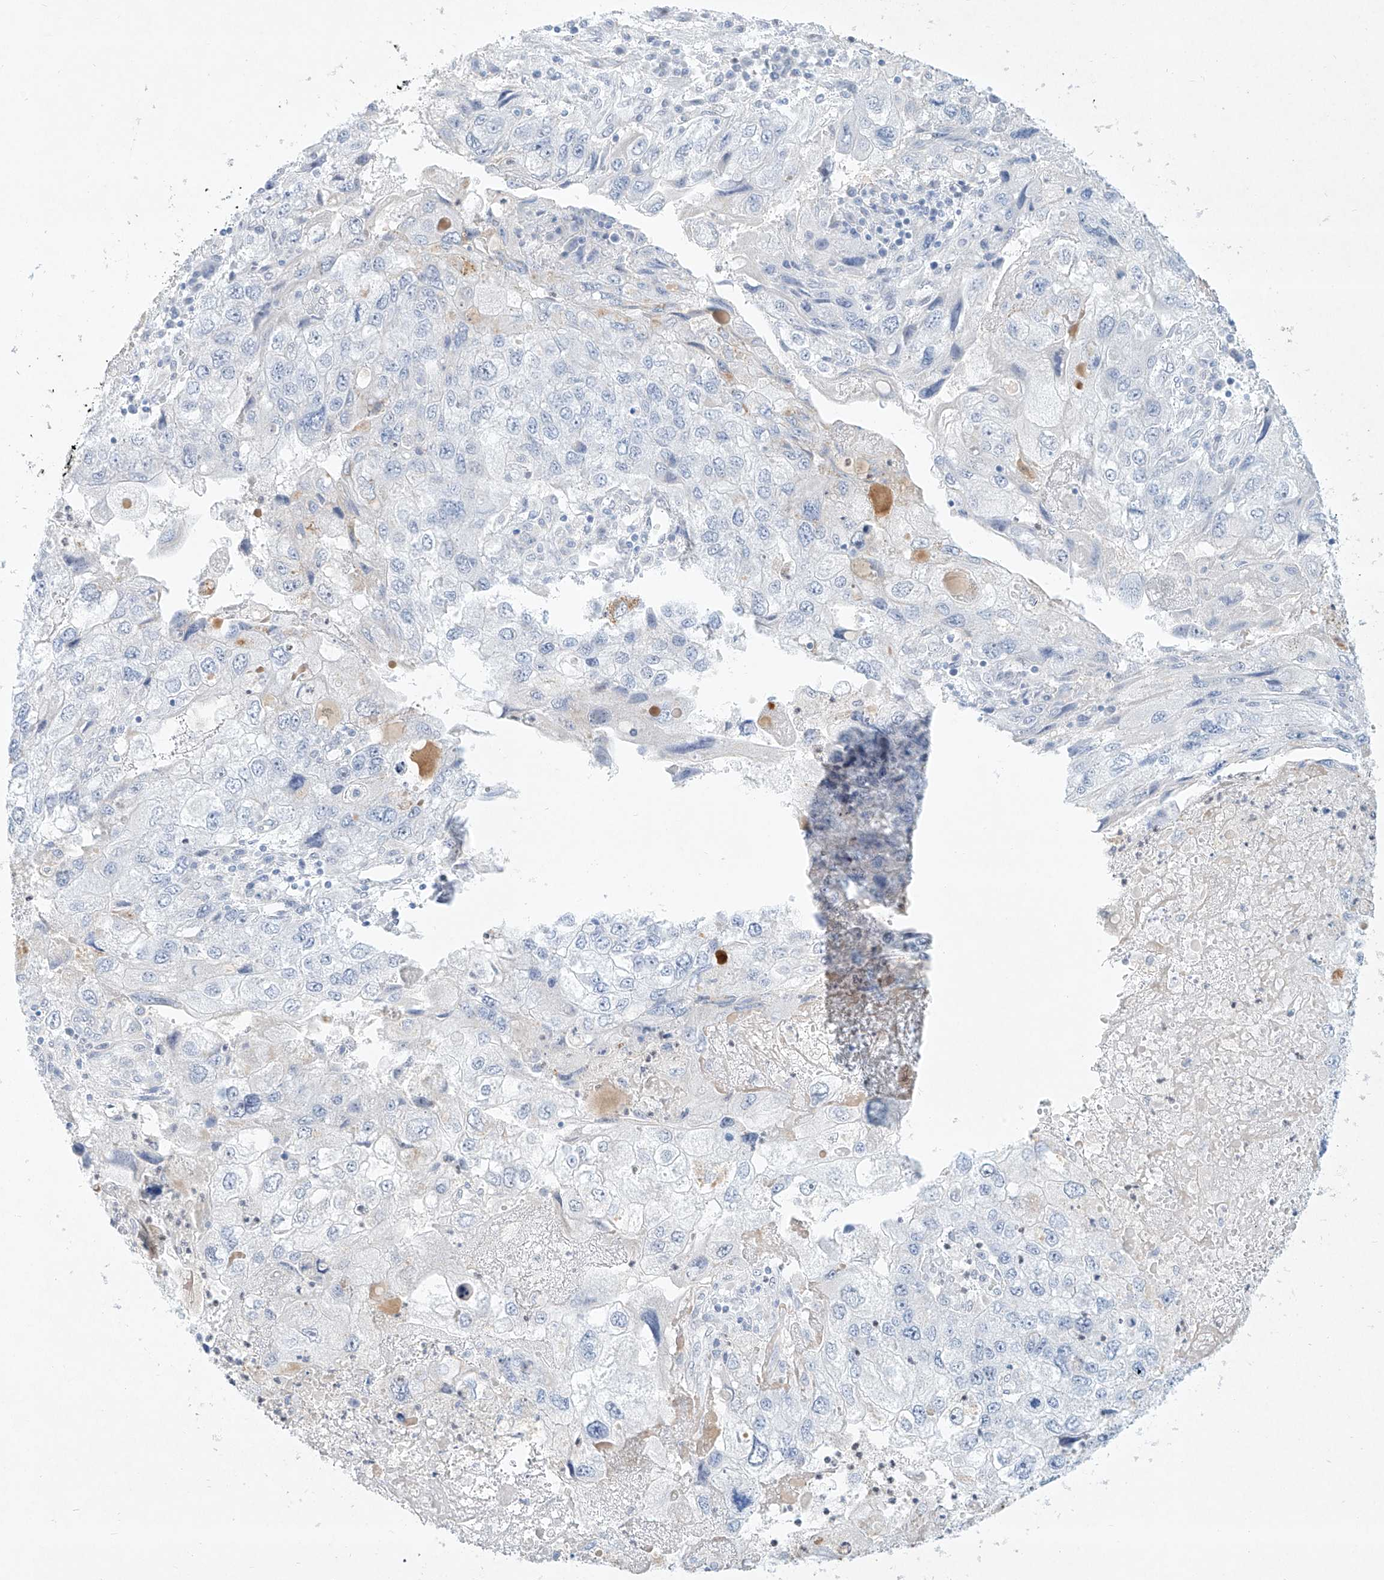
{"staining": {"intensity": "negative", "quantity": "none", "location": "none"}, "tissue": "endometrial cancer", "cell_type": "Tumor cells", "image_type": "cancer", "snomed": [{"axis": "morphology", "description": "Adenocarcinoma, NOS"}, {"axis": "topography", "description": "Endometrium"}], "caption": "This histopathology image is of endometrial cancer stained with immunohistochemistry (IHC) to label a protein in brown with the nuclei are counter-stained blue. There is no staining in tumor cells. (IHC, brightfield microscopy, high magnification).", "gene": "REEP2", "patient": {"sex": "female", "age": 49}}